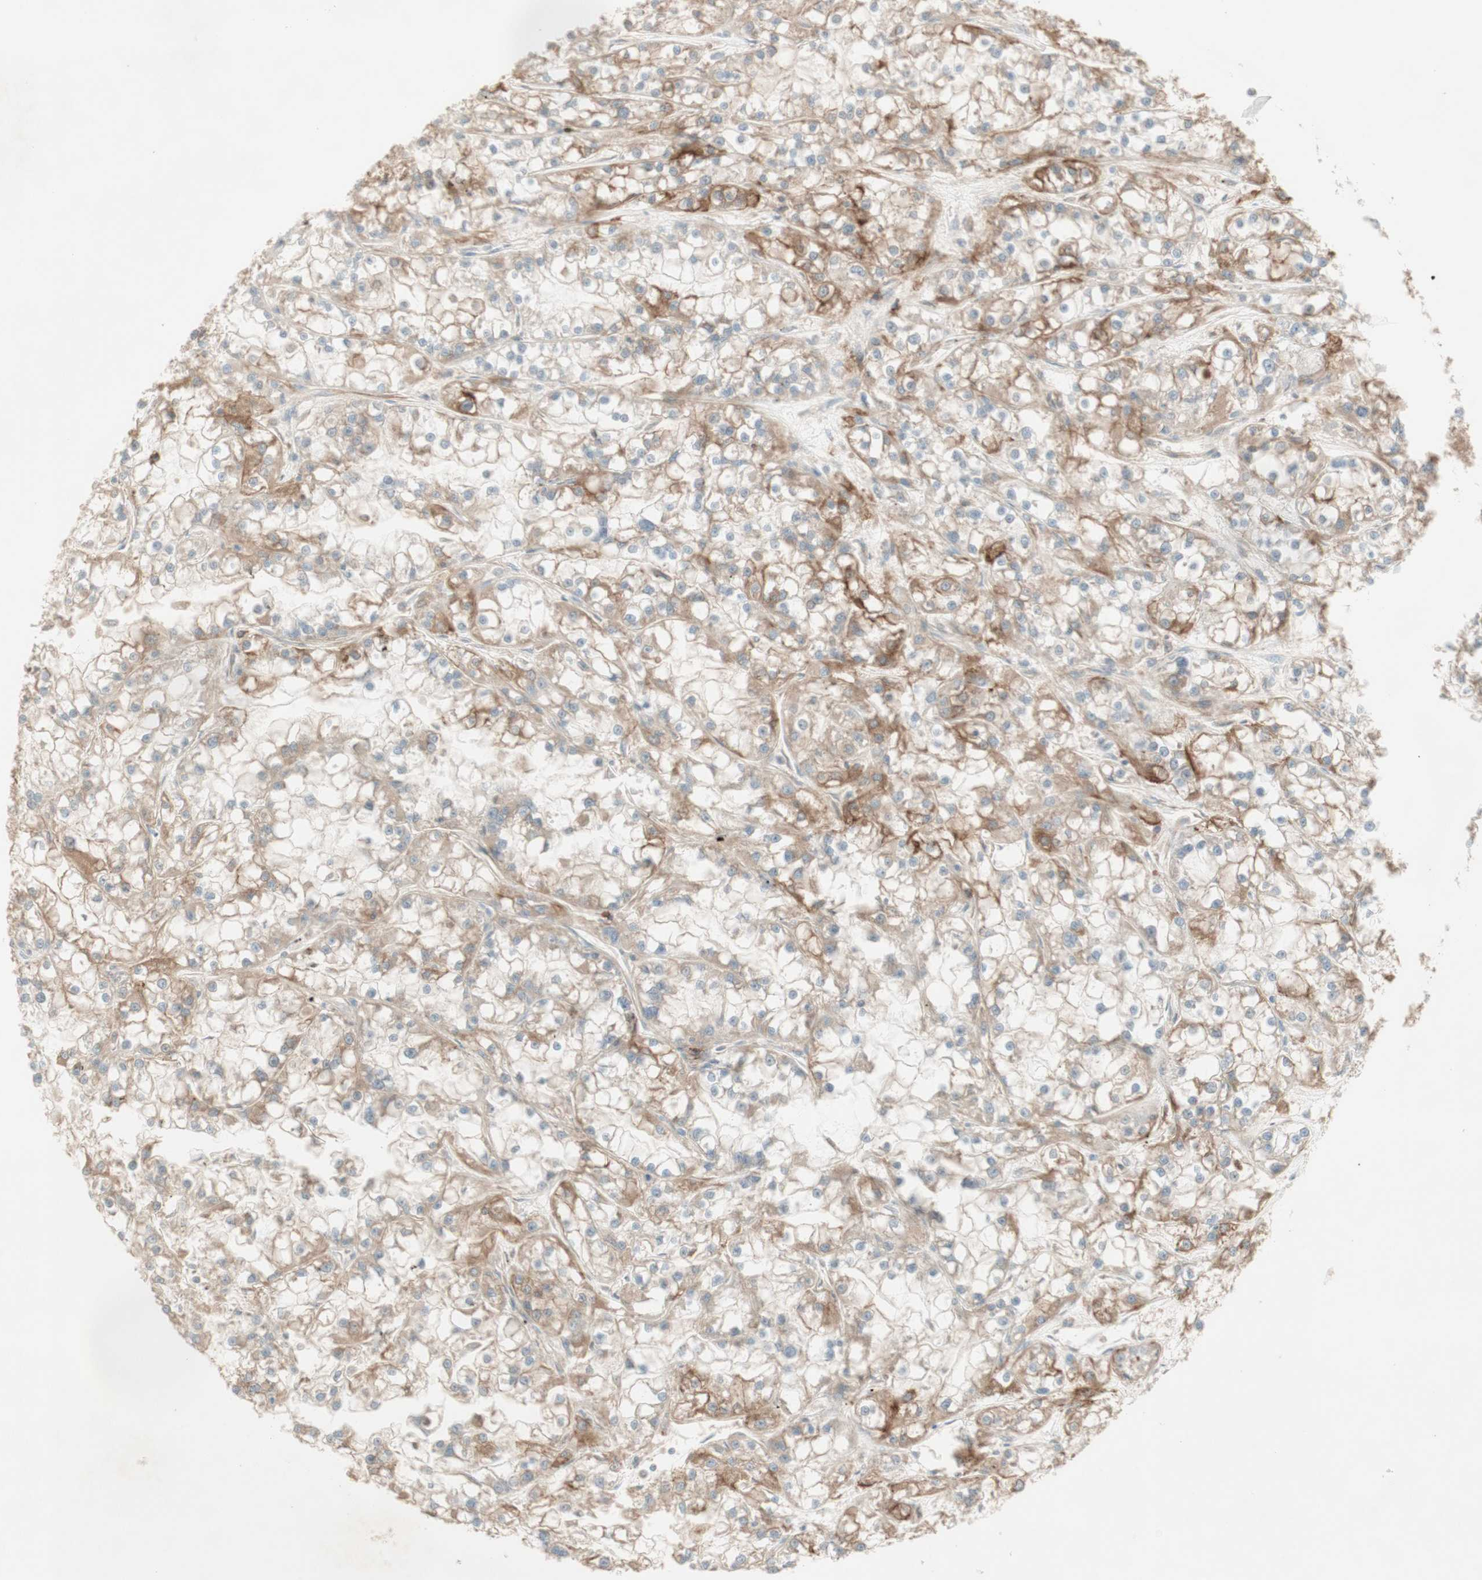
{"staining": {"intensity": "moderate", "quantity": ">75%", "location": "cytoplasmic/membranous"}, "tissue": "renal cancer", "cell_type": "Tumor cells", "image_type": "cancer", "snomed": [{"axis": "morphology", "description": "Adenocarcinoma, NOS"}, {"axis": "topography", "description": "Kidney"}], "caption": "Renal cancer (adenocarcinoma) tissue displays moderate cytoplasmic/membranous expression in approximately >75% of tumor cells", "gene": "PTGER4", "patient": {"sex": "female", "age": 52}}